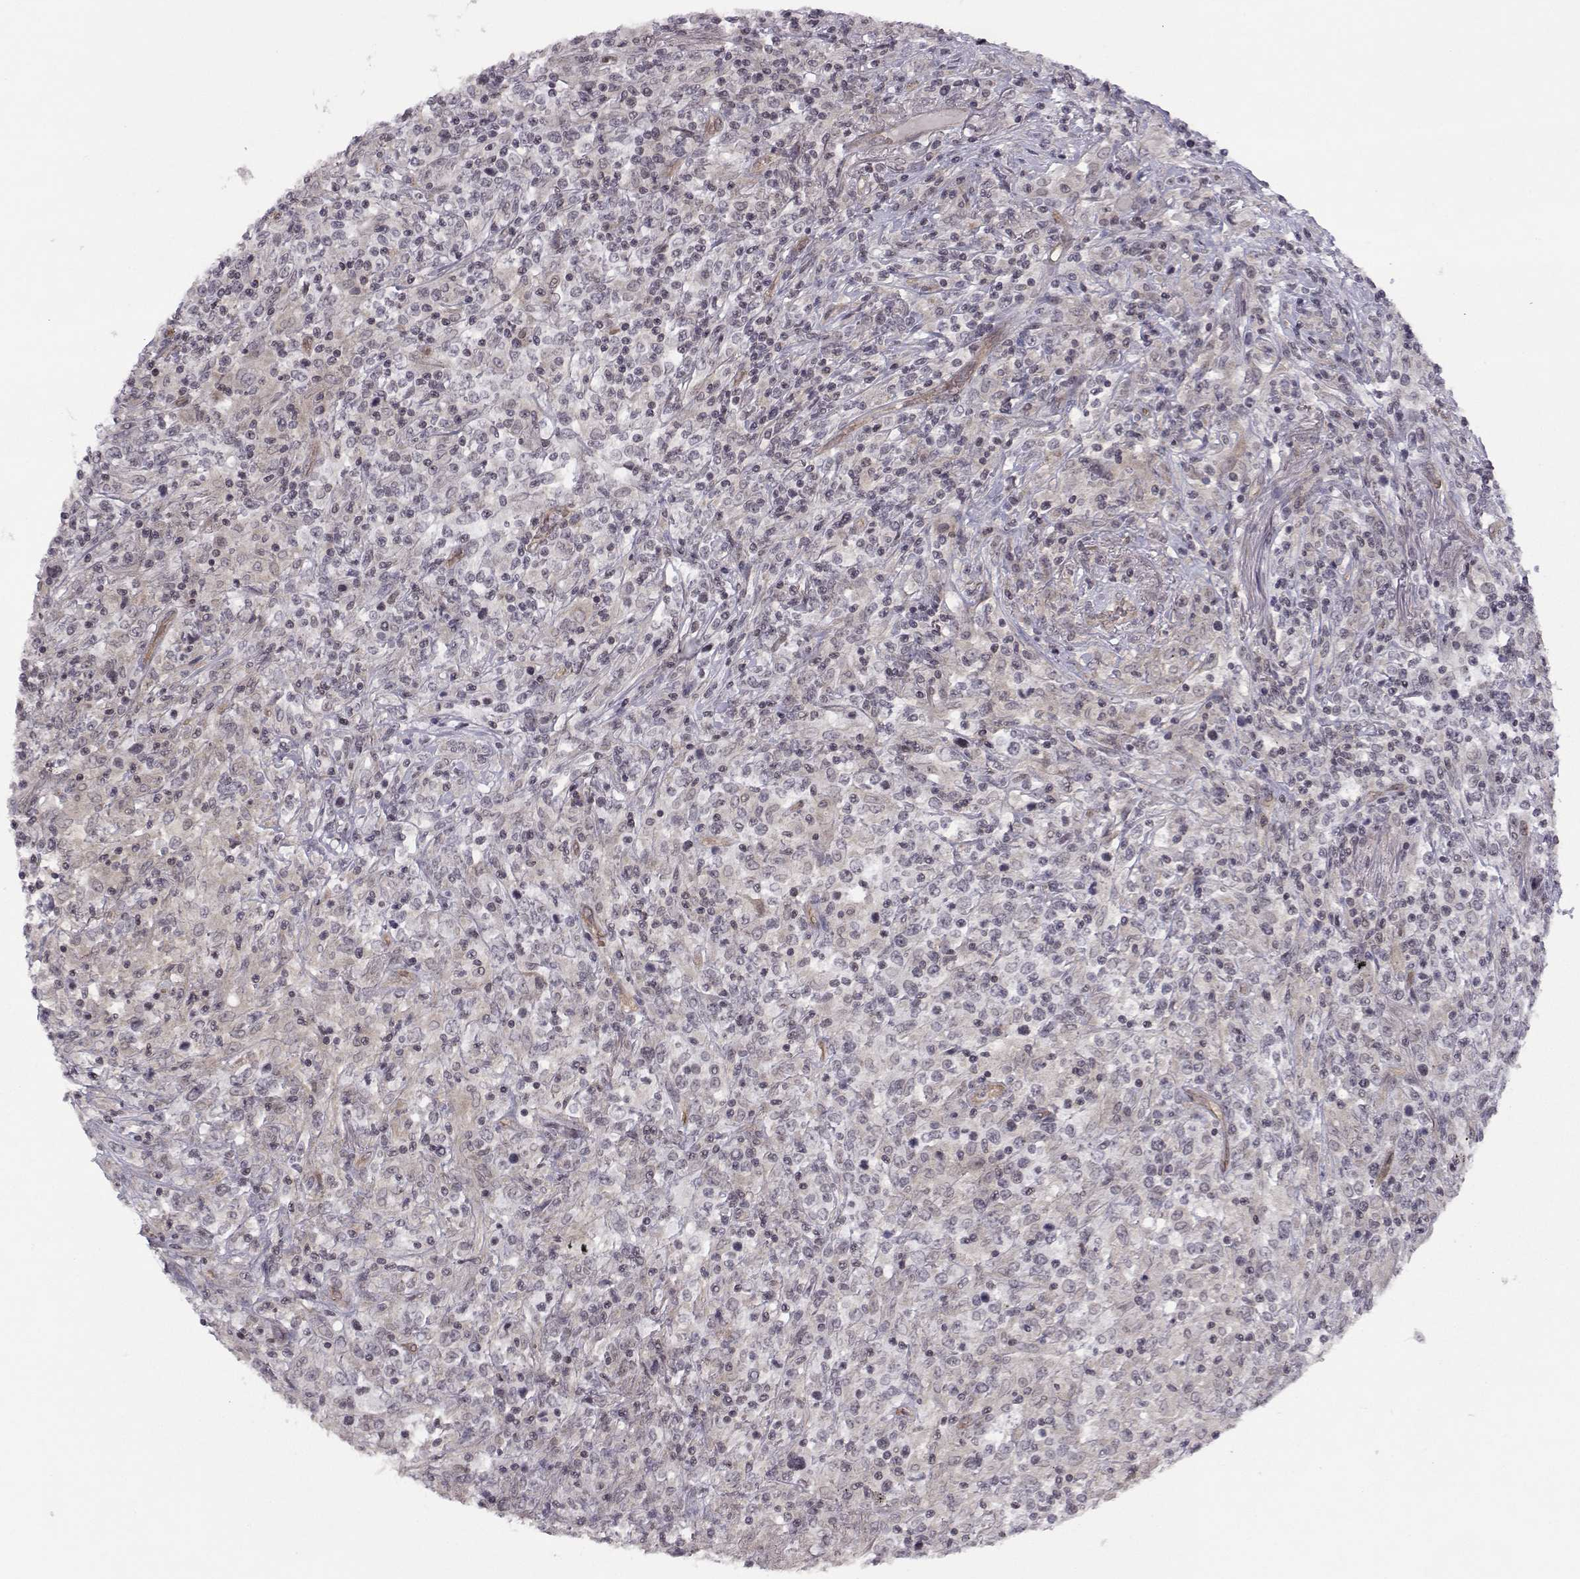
{"staining": {"intensity": "negative", "quantity": "none", "location": "none"}, "tissue": "lymphoma", "cell_type": "Tumor cells", "image_type": "cancer", "snomed": [{"axis": "morphology", "description": "Malignant lymphoma, non-Hodgkin's type, High grade"}, {"axis": "topography", "description": "Lung"}], "caption": "Immunohistochemical staining of human malignant lymphoma, non-Hodgkin's type (high-grade) shows no significant staining in tumor cells.", "gene": "KIF13B", "patient": {"sex": "male", "age": 79}}